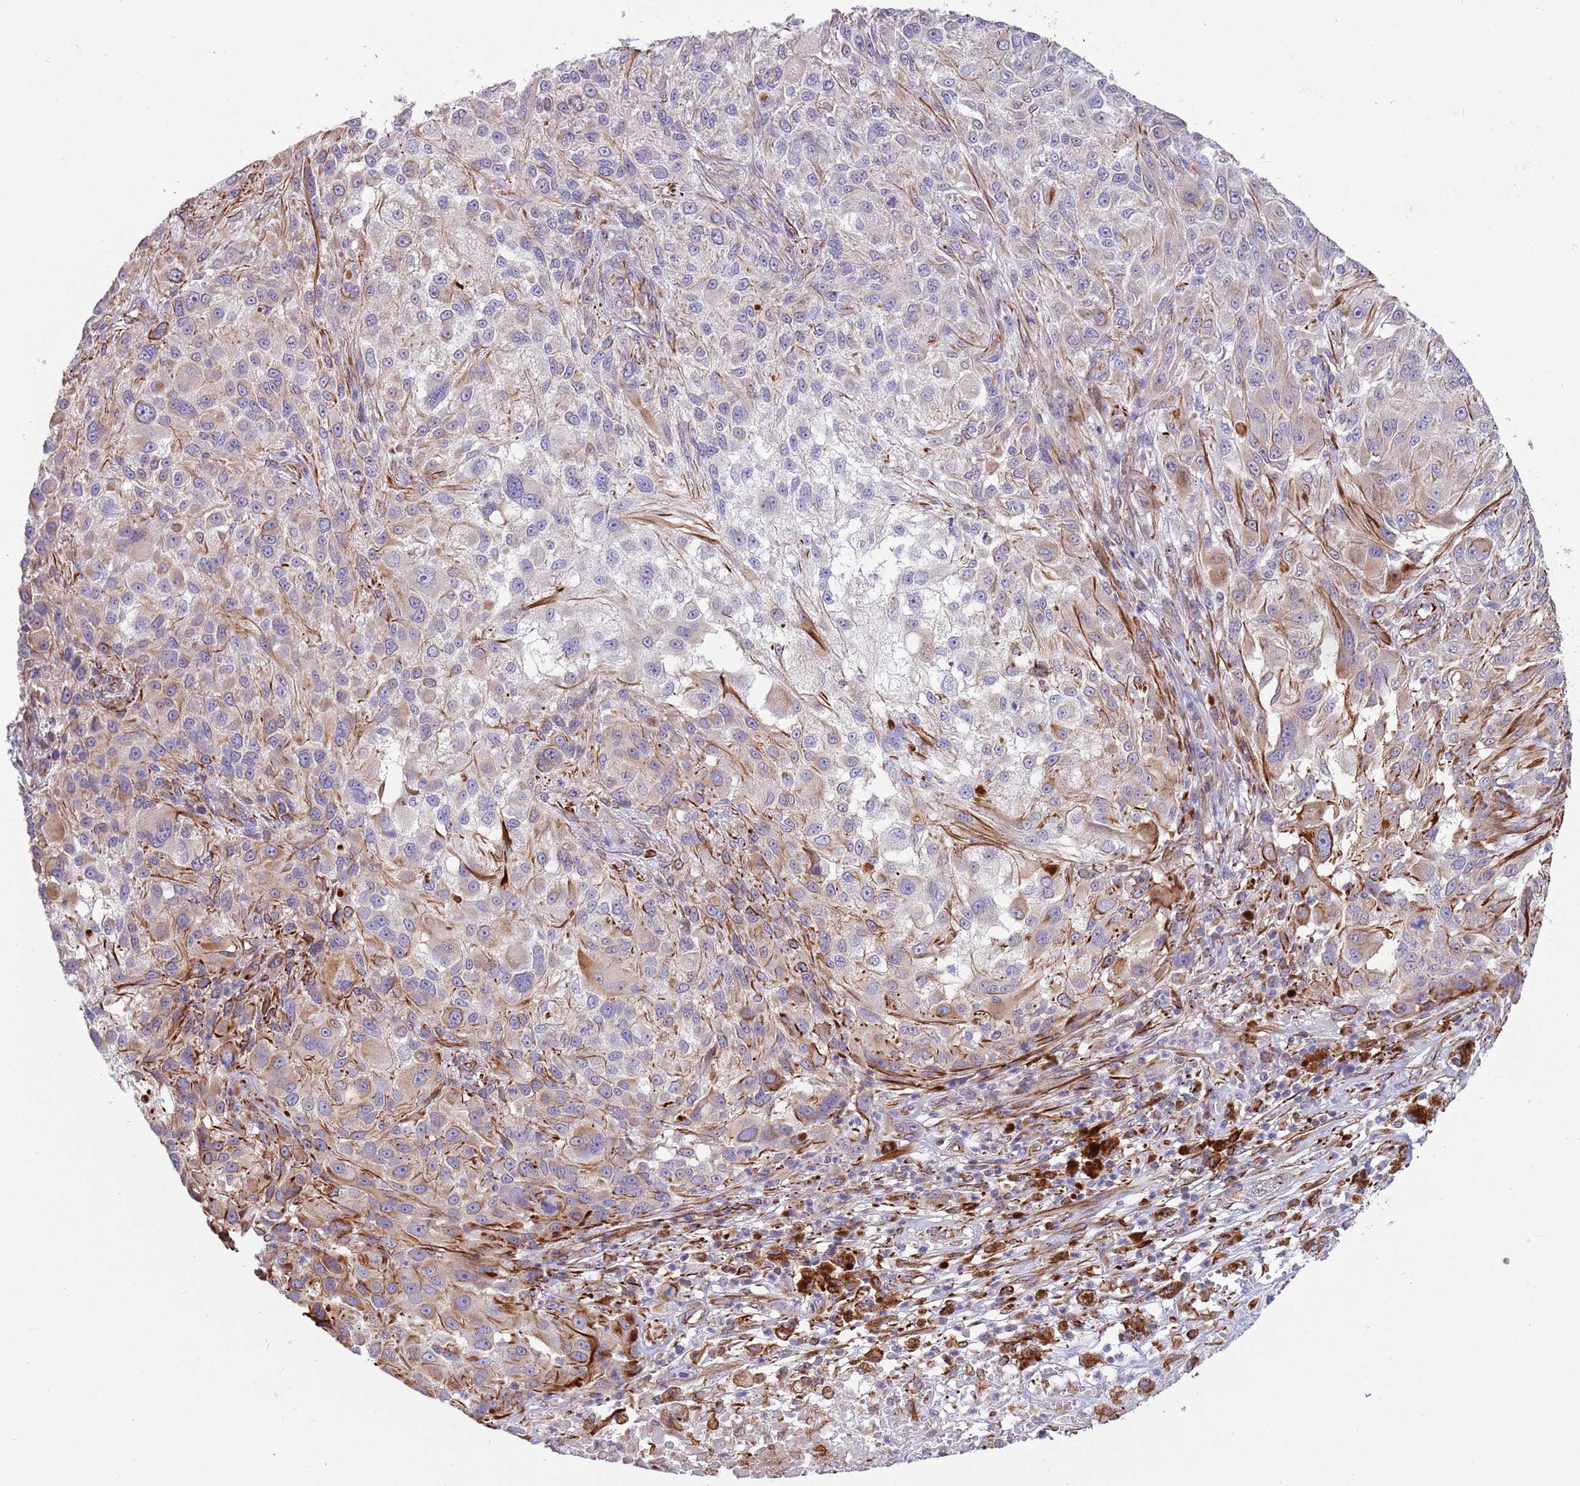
{"staining": {"intensity": "weak", "quantity": "25%-75%", "location": "cytoplasmic/membranous"}, "tissue": "melanoma", "cell_type": "Tumor cells", "image_type": "cancer", "snomed": [{"axis": "morphology", "description": "Normal morphology"}, {"axis": "morphology", "description": "Malignant melanoma, NOS"}, {"axis": "topography", "description": "Skin"}], "caption": "Immunohistochemistry photomicrograph of melanoma stained for a protein (brown), which exhibits low levels of weak cytoplasmic/membranous expression in approximately 25%-75% of tumor cells.", "gene": "MOGAT1", "patient": {"sex": "female", "age": 72}}